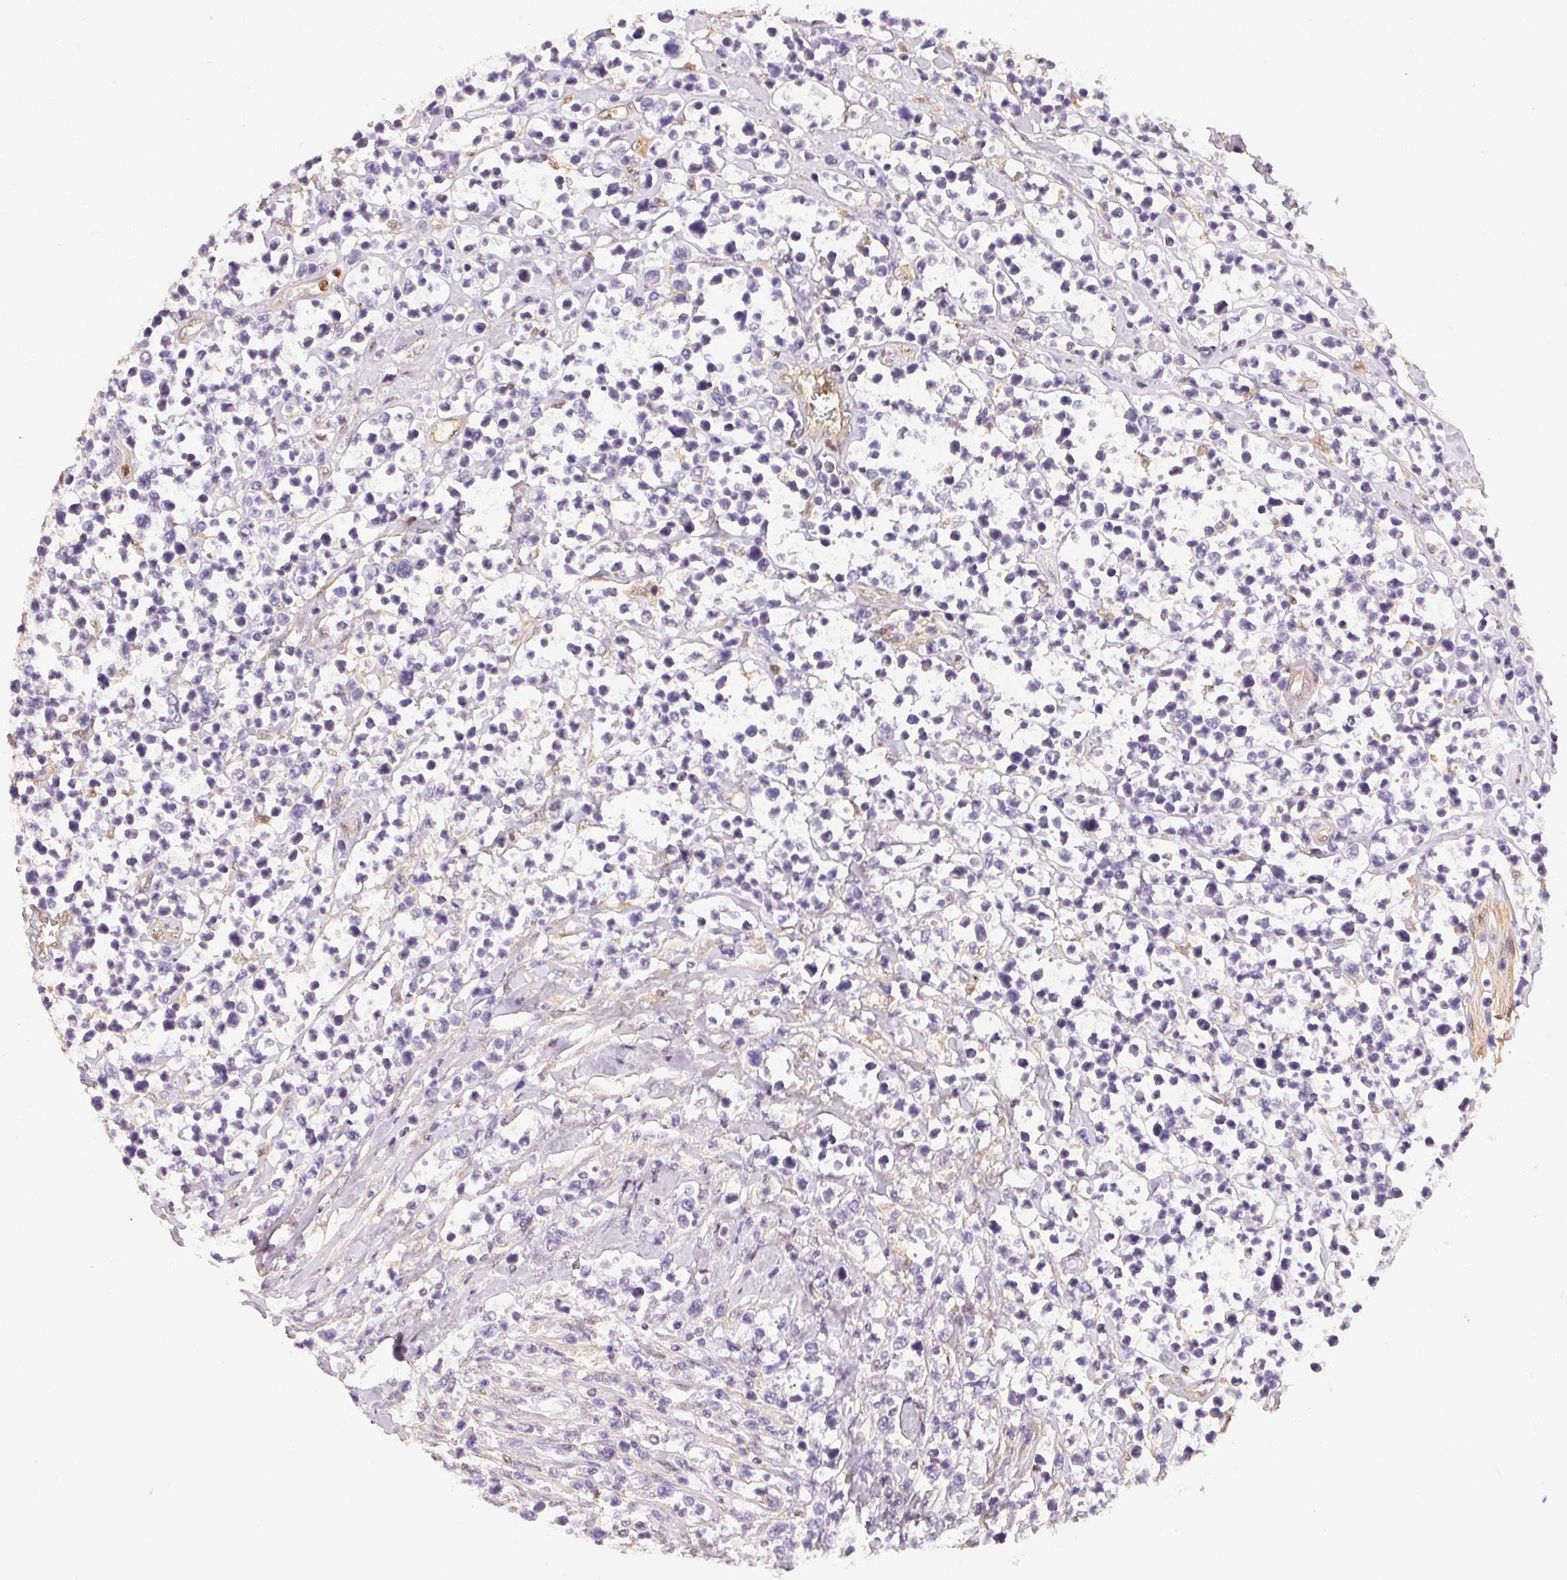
{"staining": {"intensity": "negative", "quantity": "none", "location": "none"}, "tissue": "lymphoma", "cell_type": "Tumor cells", "image_type": "cancer", "snomed": [{"axis": "morphology", "description": "Malignant lymphoma, non-Hodgkin's type, High grade"}, {"axis": "topography", "description": "Soft tissue"}], "caption": "The image reveals no significant staining in tumor cells of high-grade malignant lymphoma, non-Hodgkin's type.", "gene": "S100A3", "patient": {"sex": "female", "age": 56}}